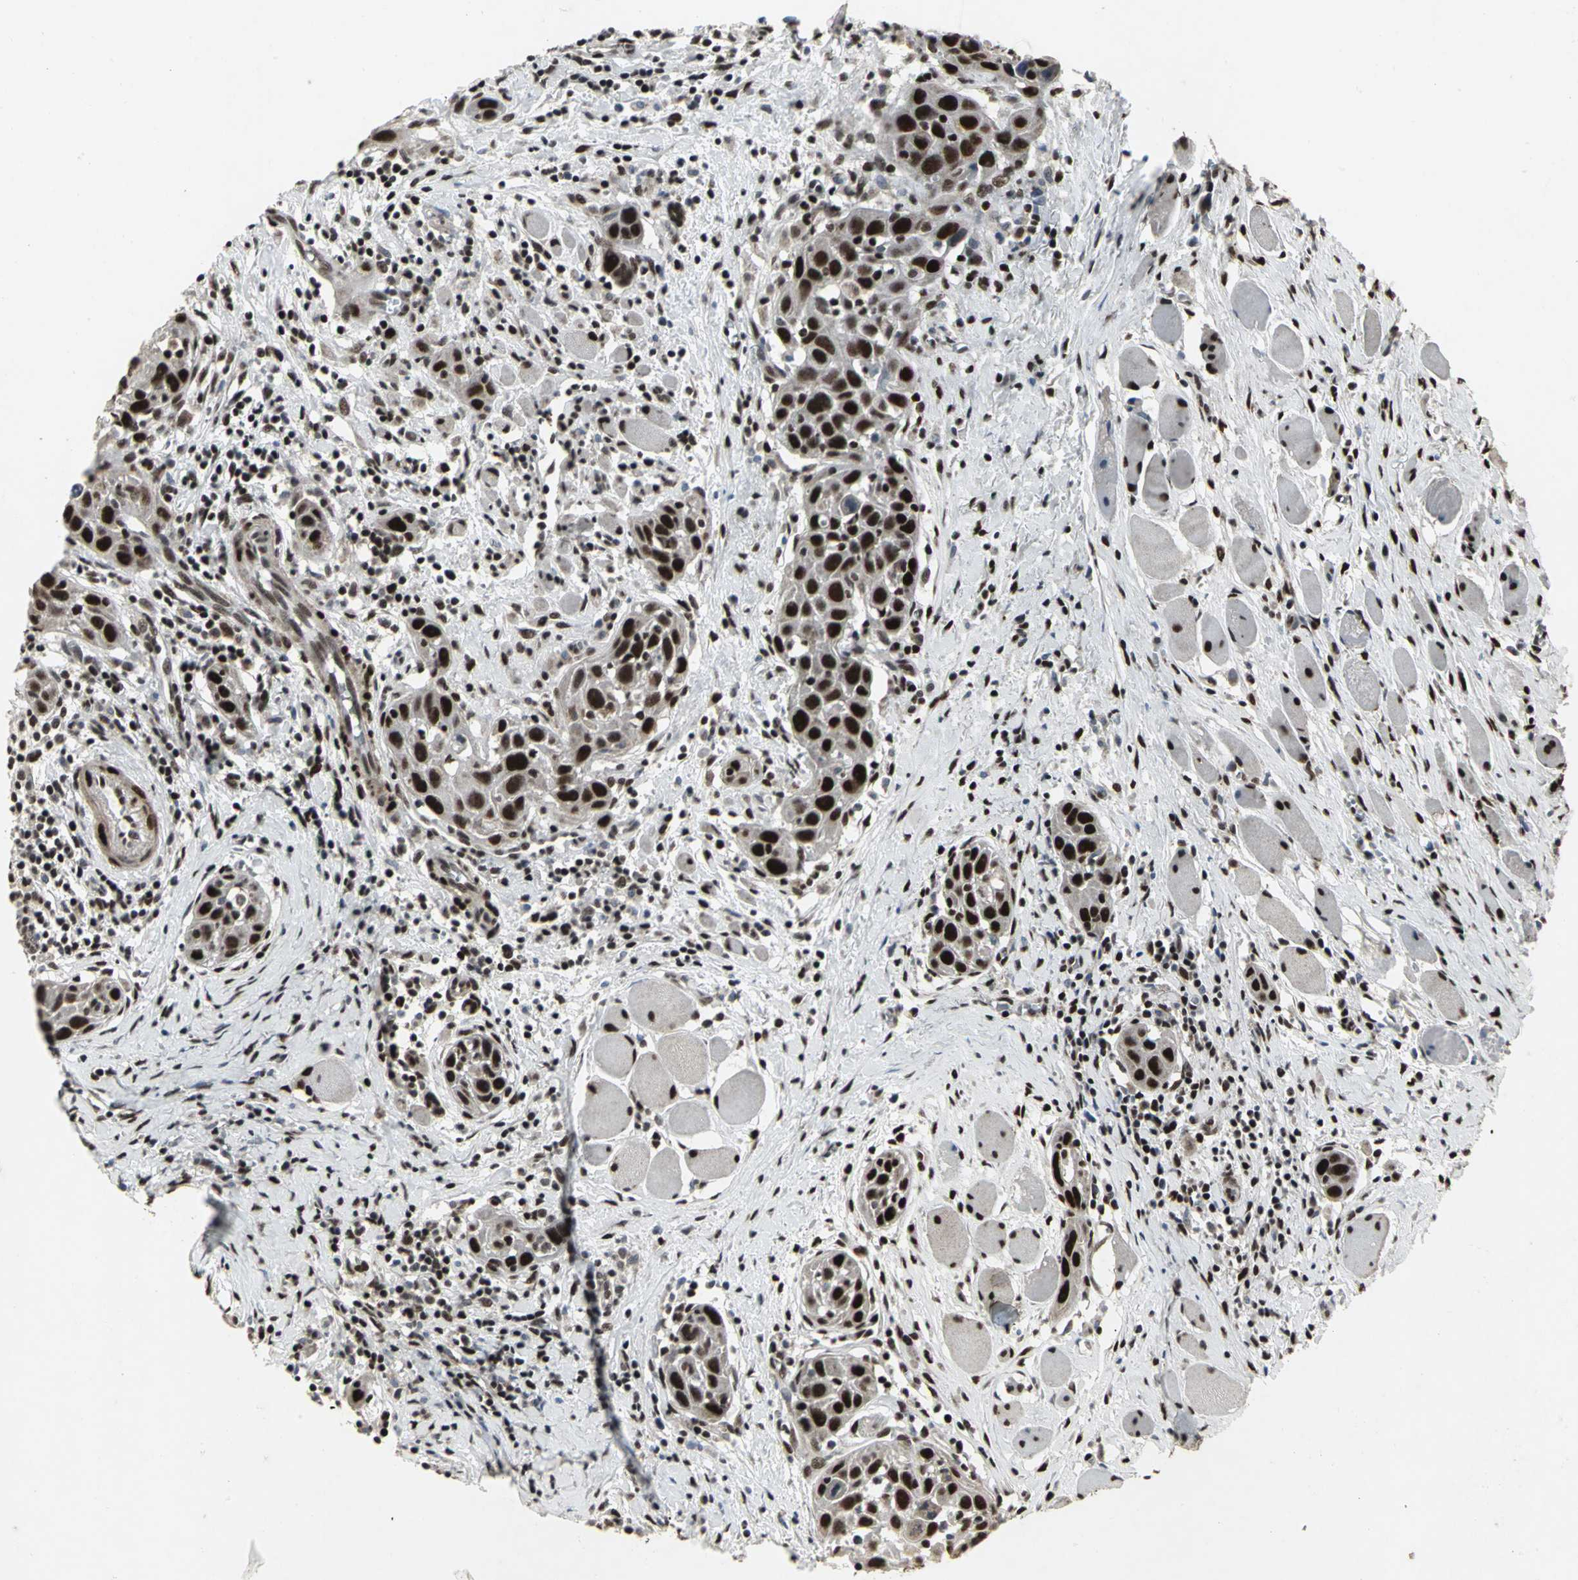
{"staining": {"intensity": "strong", "quantity": ">75%", "location": "nuclear"}, "tissue": "head and neck cancer", "cell_type": "Tumor cells", "image_type": "cancer", "snomed": [{"axis": "morphology", "description": "Squamous cell carcinoma, NOS"}, {"axis": "topography", "description": "Oral tissue"}, {"axis": "topography", "description": "Head-Neck"}], "caption": "The immunohistochemical stain shows strong nuclear positivity in tumor cells of squamous cell carcinoma (head and neck) tissue.", "gene": "SRF", "patient": {"sex": "female", "age": 50}}